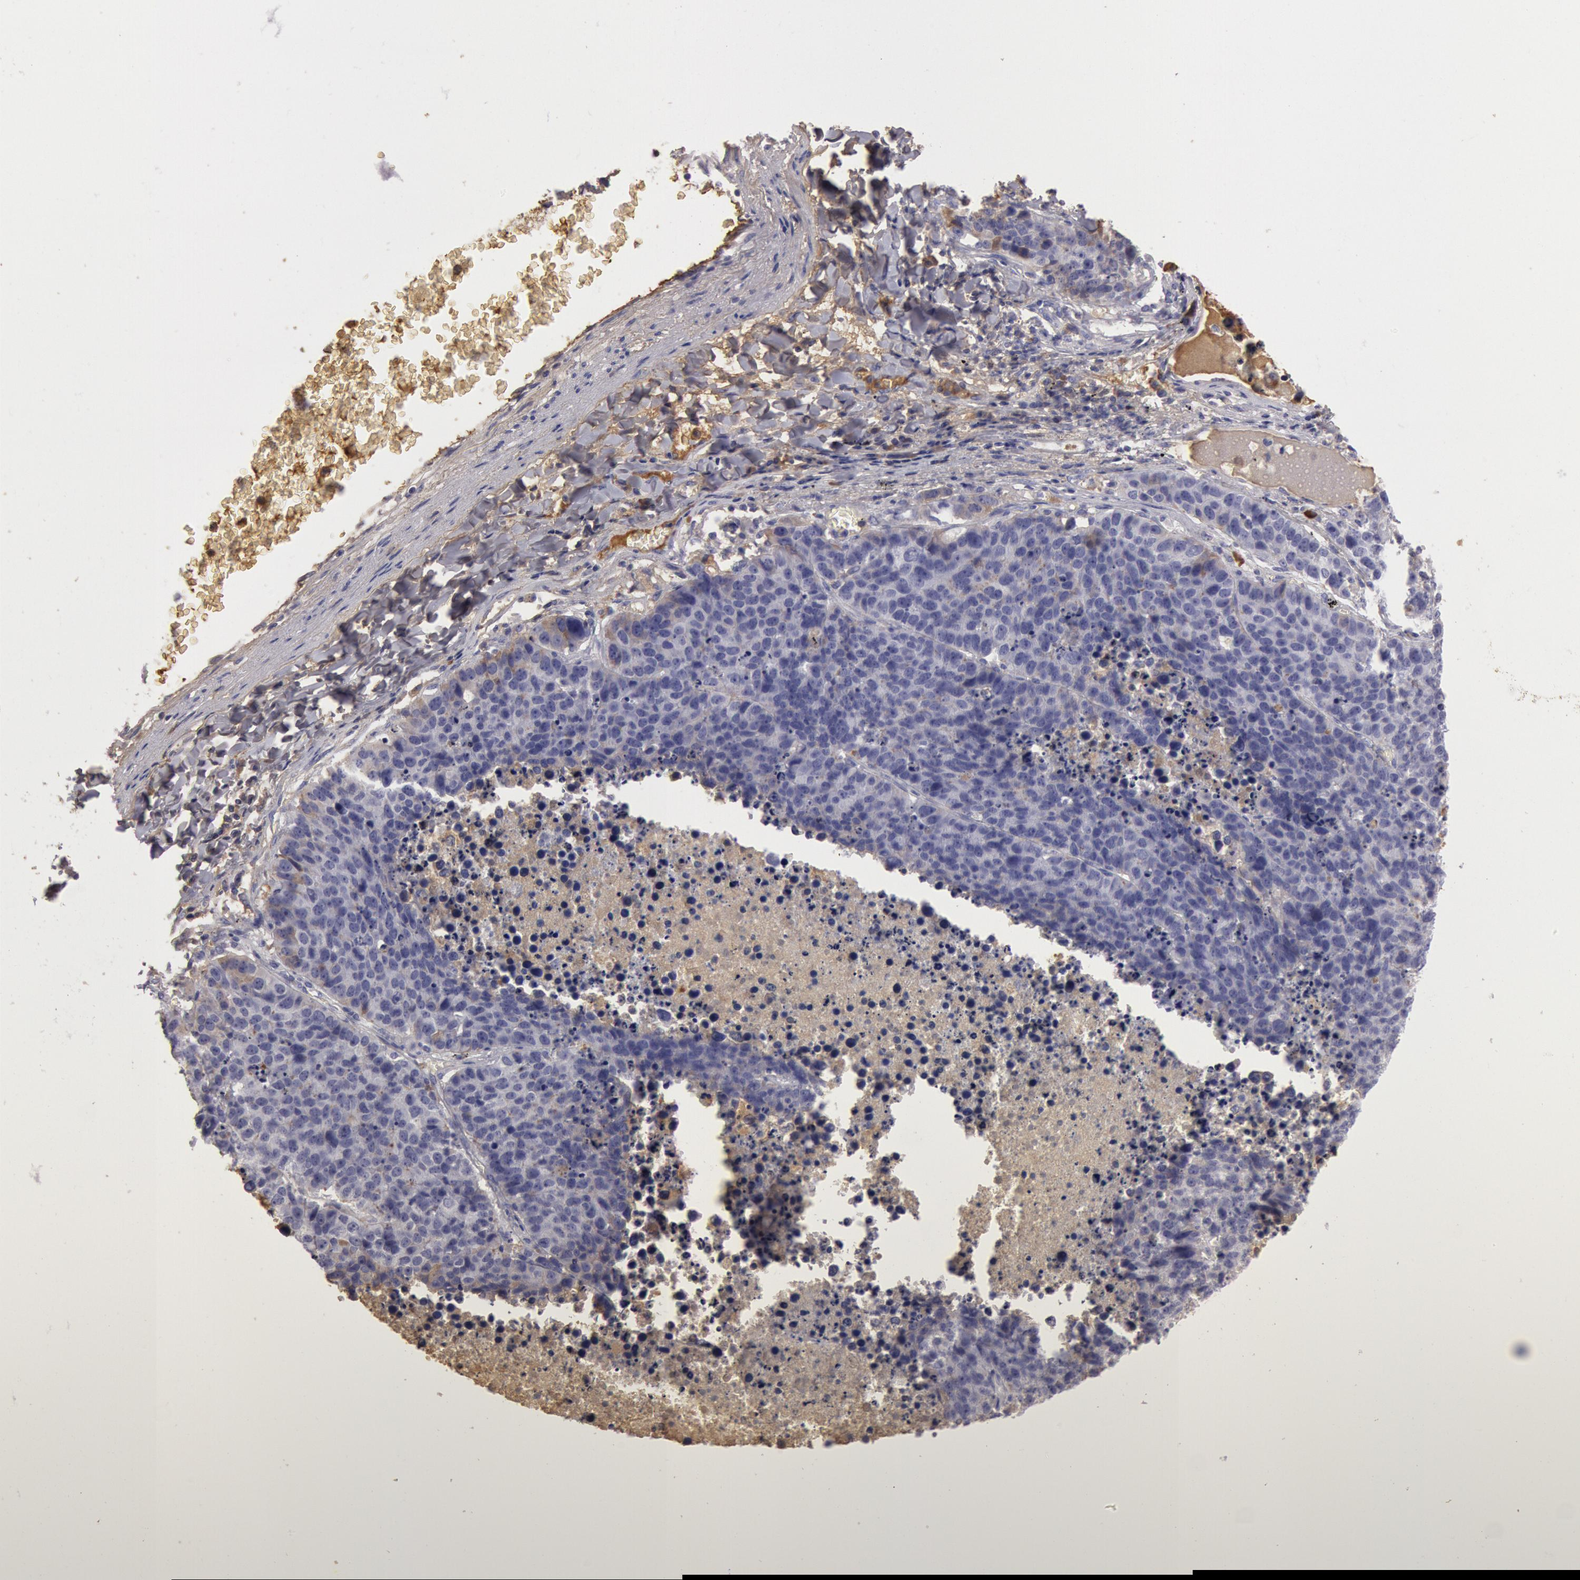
{"staining": {"intensity": "weak", "quantity": "25%-75%", "location": "cytoplasmic/membranous"}, "tissue": "lung cancer", "cell_type": "Tumor cells", "image_type": "cancer", "snomed": [{"axis": "morphology", "description": "Carcinoid, malignant, NOS"}, {"axis": "topography", "description": "Lung"}], "caption": "Protein positivity by IHC displays weak cytoplasmic/membranous positivity in approximately 25%-75% of tumor cells in malignant carcinoid (lung).", "gene": "IGHG1", "patient": {"sex": "male", "age": 60}}